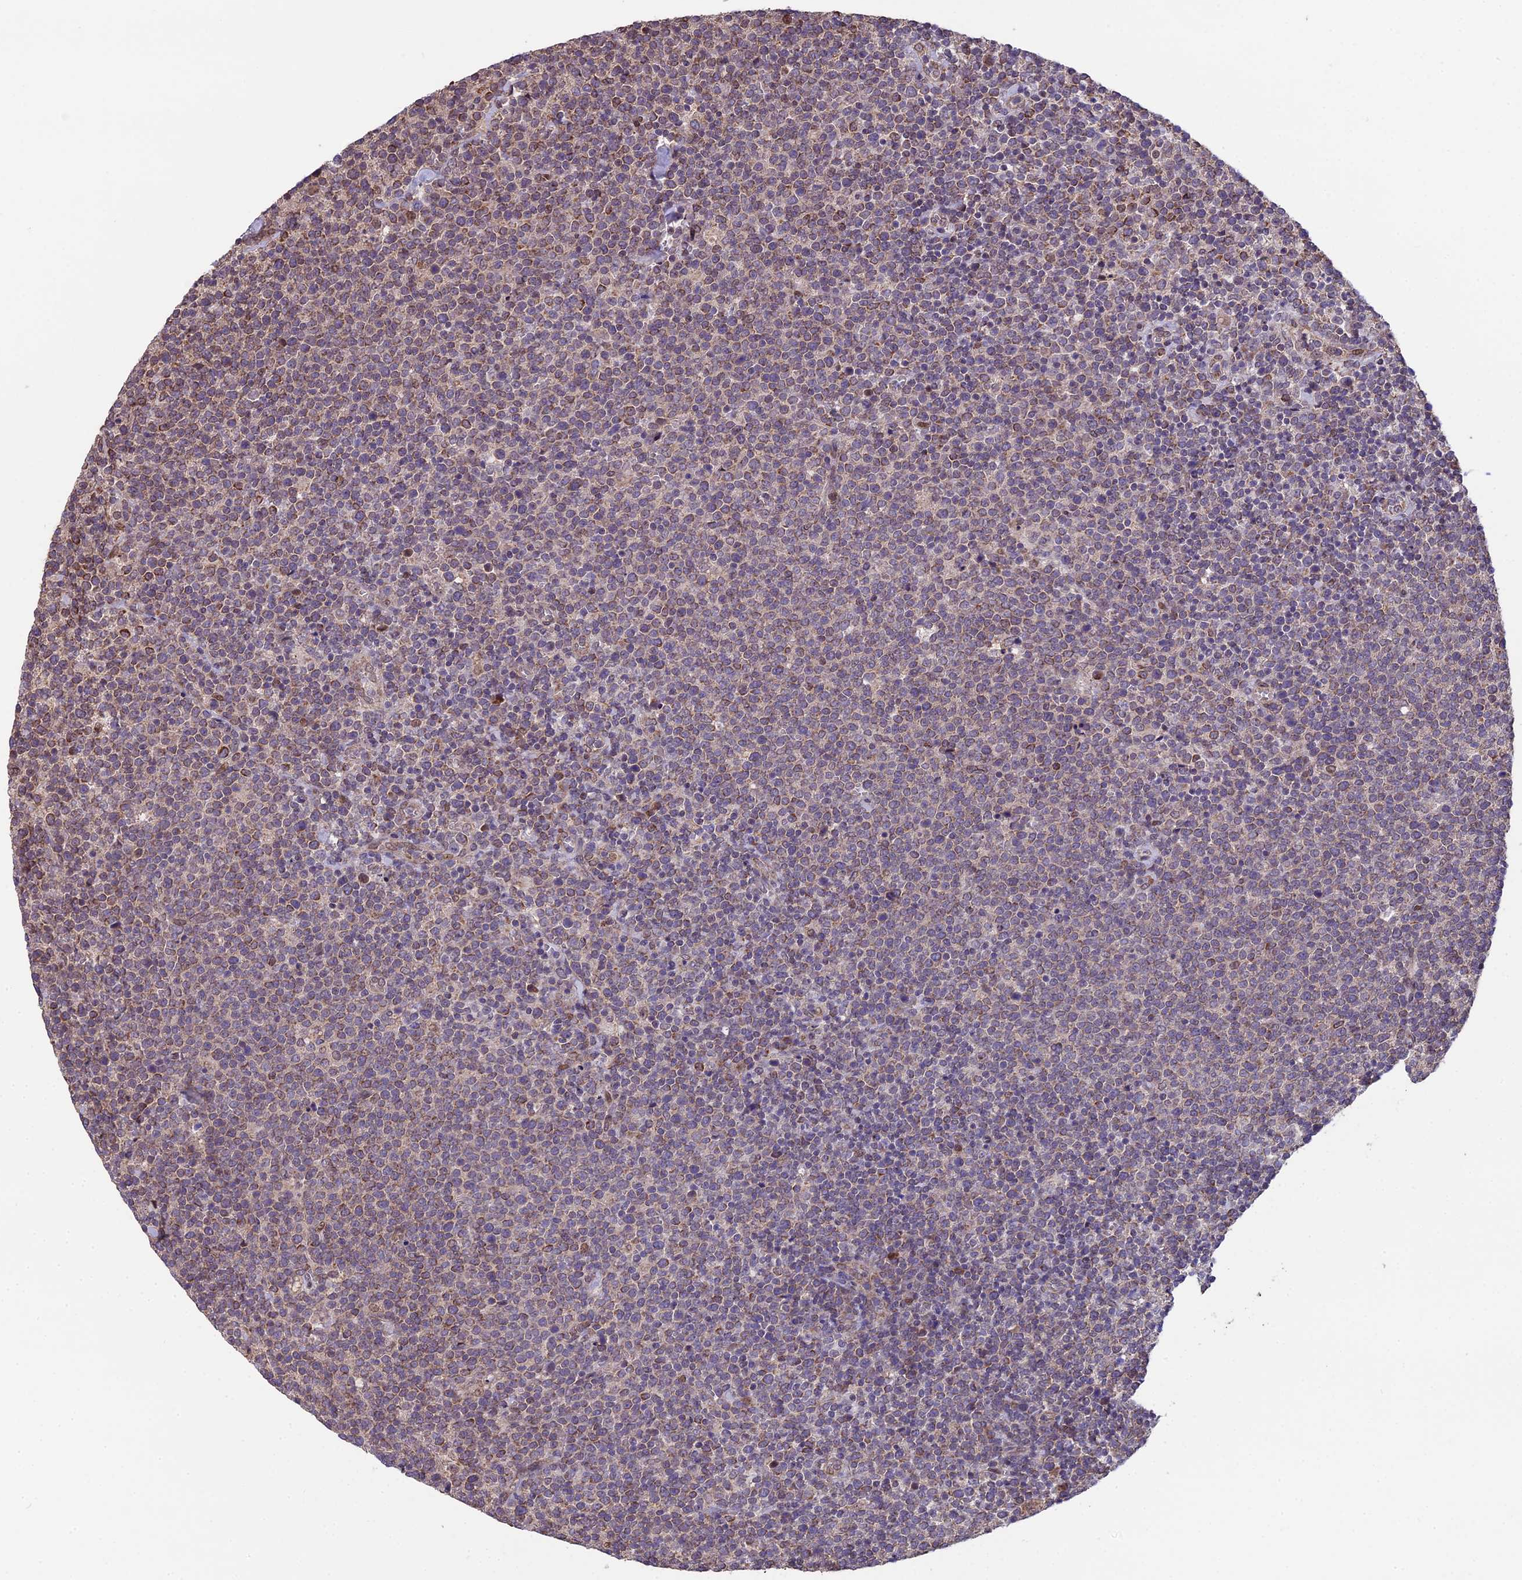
{"staining": {"intensity": "moderate", "quantity": "25%-75%", "location": "cytoplasmic/membranous"}, "tissue": "lymphoma", "cell_type": "Tumor cells", "image_type": "cancer", "snomed": [{"axis": "morphology", "description": "Malignant lymphoma, non-Hodgkin's type, High grade"}, {"axis": "topography", "description": "Lymph node"}], "caption": "IHC of lymphoma reveals medium levels of moderate cytoplasmic/membranous expression in about 25%-75% of tumor cells.", "gene": "CYP2R1", "patient": {"sex": "male", "age": 61}}